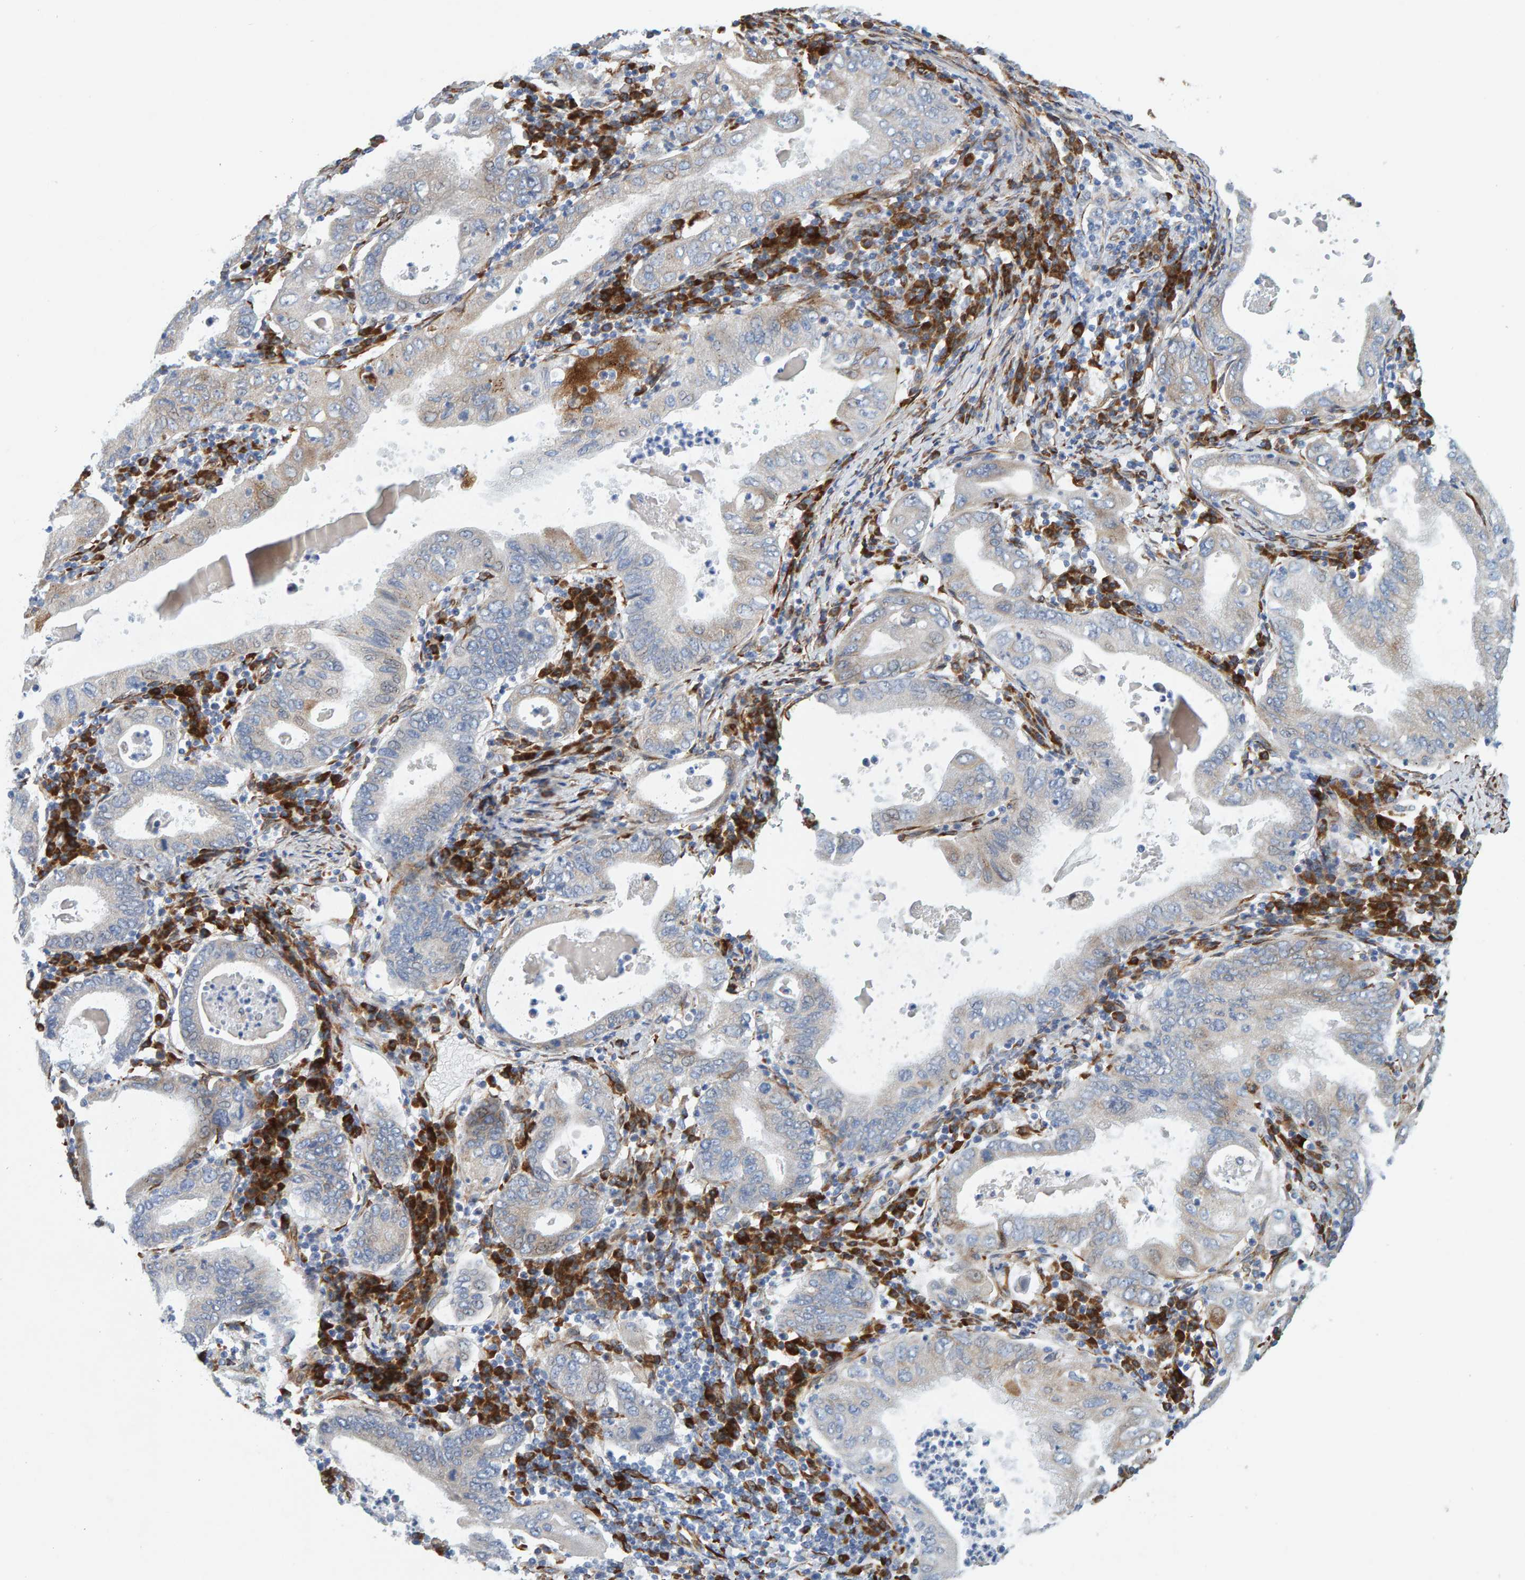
{"staining": {"intensity": "weak", "quantity": "<25%", "location": "cytoplasmic/membranous"}, "tissue": "stomach cancer", "cell_type": "Tumor cells", "image_type": "cancer", "snomed": [{"axis": "morphology", "description": "Normal tissue, NOS"}, {"axis": "morphology", "description": "Adenocarcinoma, NOS"}, {"axis": "topography", "description": "Esophagus"}, {"axis": "topography", "description": "Stomach, upper"}, {"axis": "topography", "description": "Peripheral nerve tissue"}], "caption": "Tumor cells are negative for brown protein staining in stomach cancer.", "gene": "MMP16", "patient": {"sex": "male", "age": 62}}